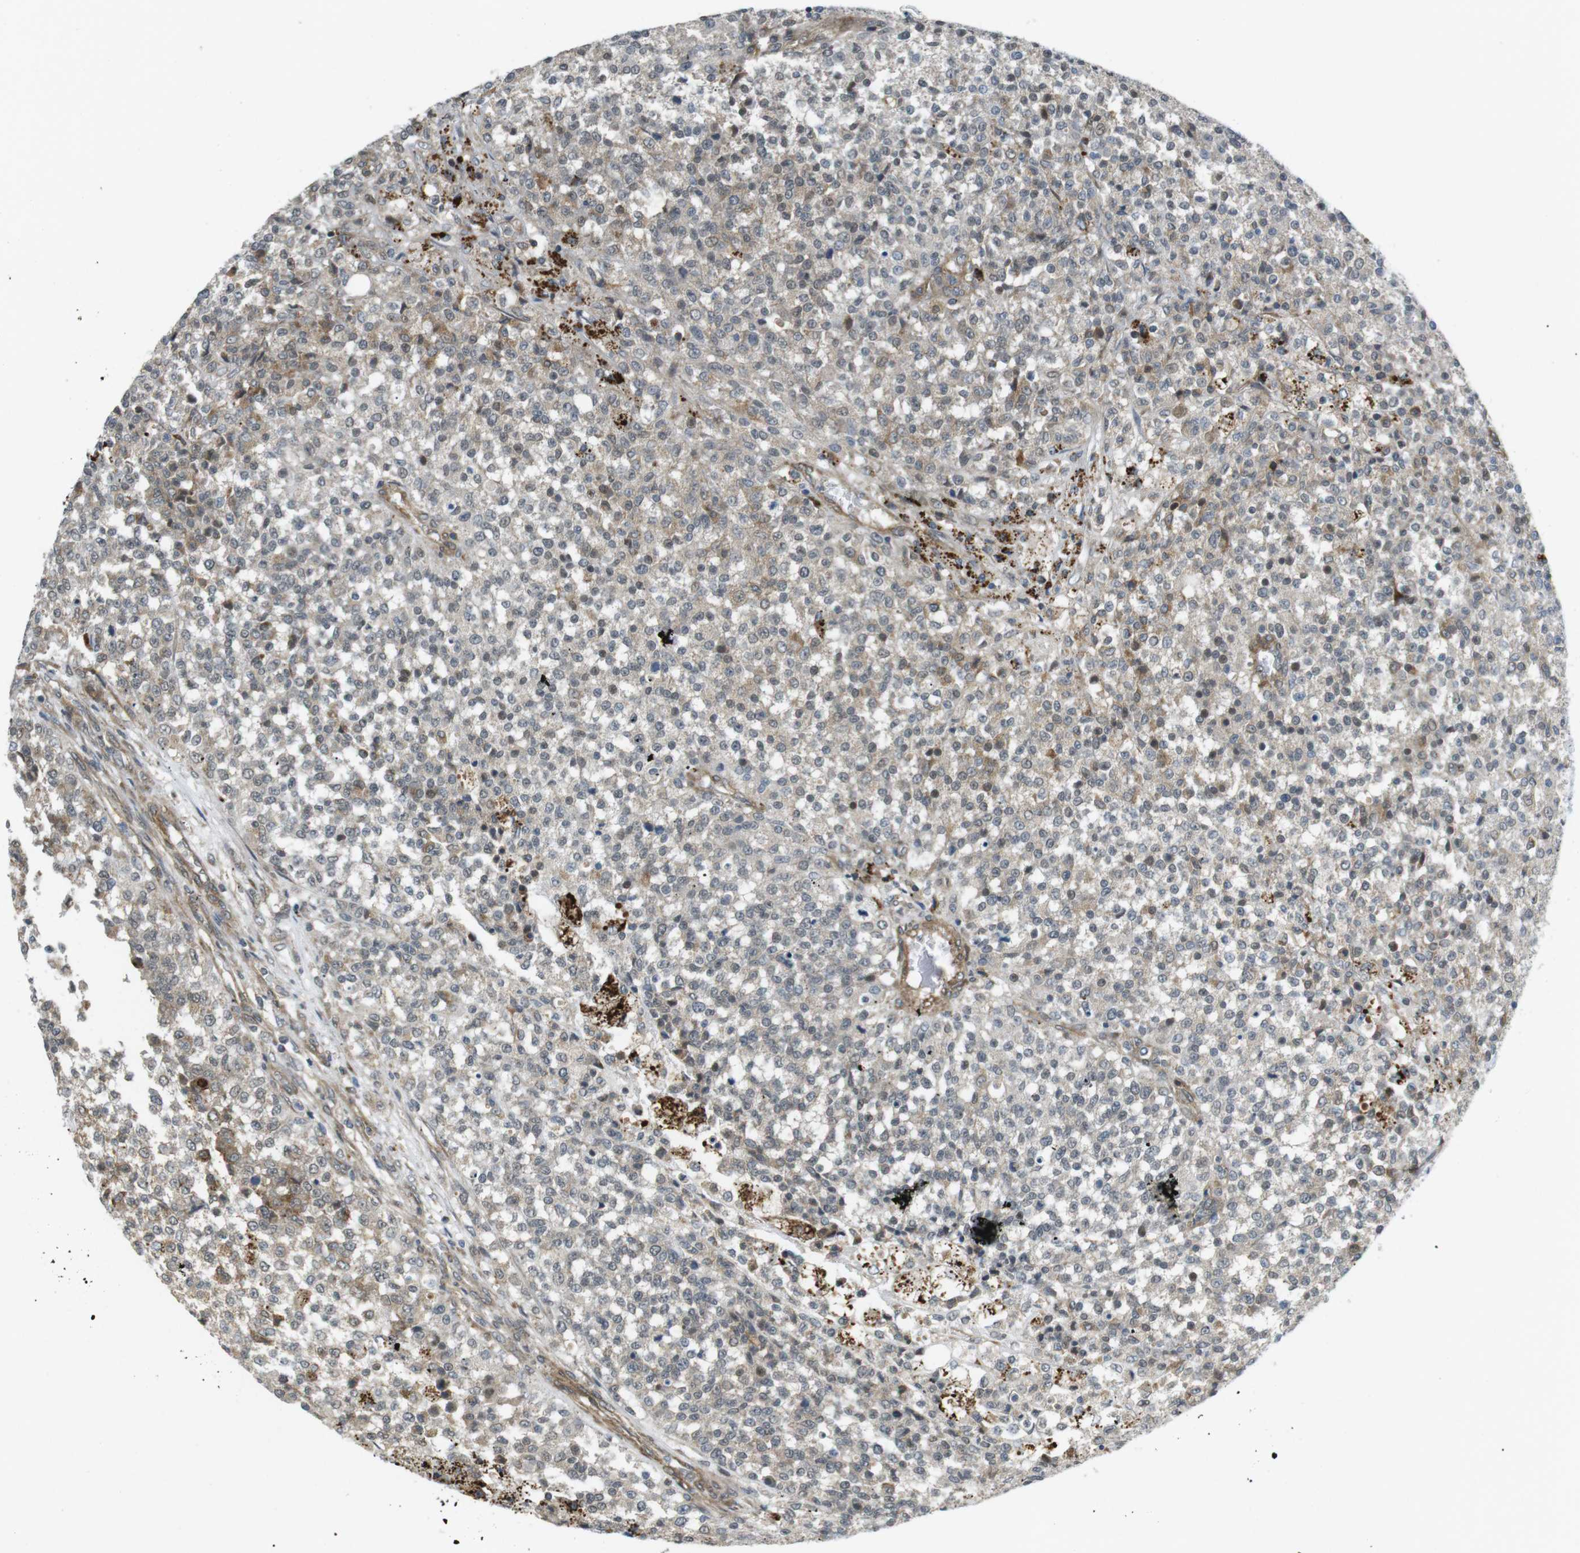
{"staining": {"intensity": "weak", "quantity": "25%-75%", "location": "cytoplasmic/membranous"}, "tissue": "testis cancer", "cell_type": "Tumor cells", "image_type": "cancer", "snomed": [{"axis": "morphology", "description": "Seminoma, NOS"}, {"axis": "topography", "description": "Testis"}], "caption": "Immunohistochemical staining of testis cancer exhibits low levels of weak cytoplasmic/membranous protein staining in approximately 25%-75% of tumor cells.", "gene": "KANK2", "patient": {"sex": "male", "age": 59}}